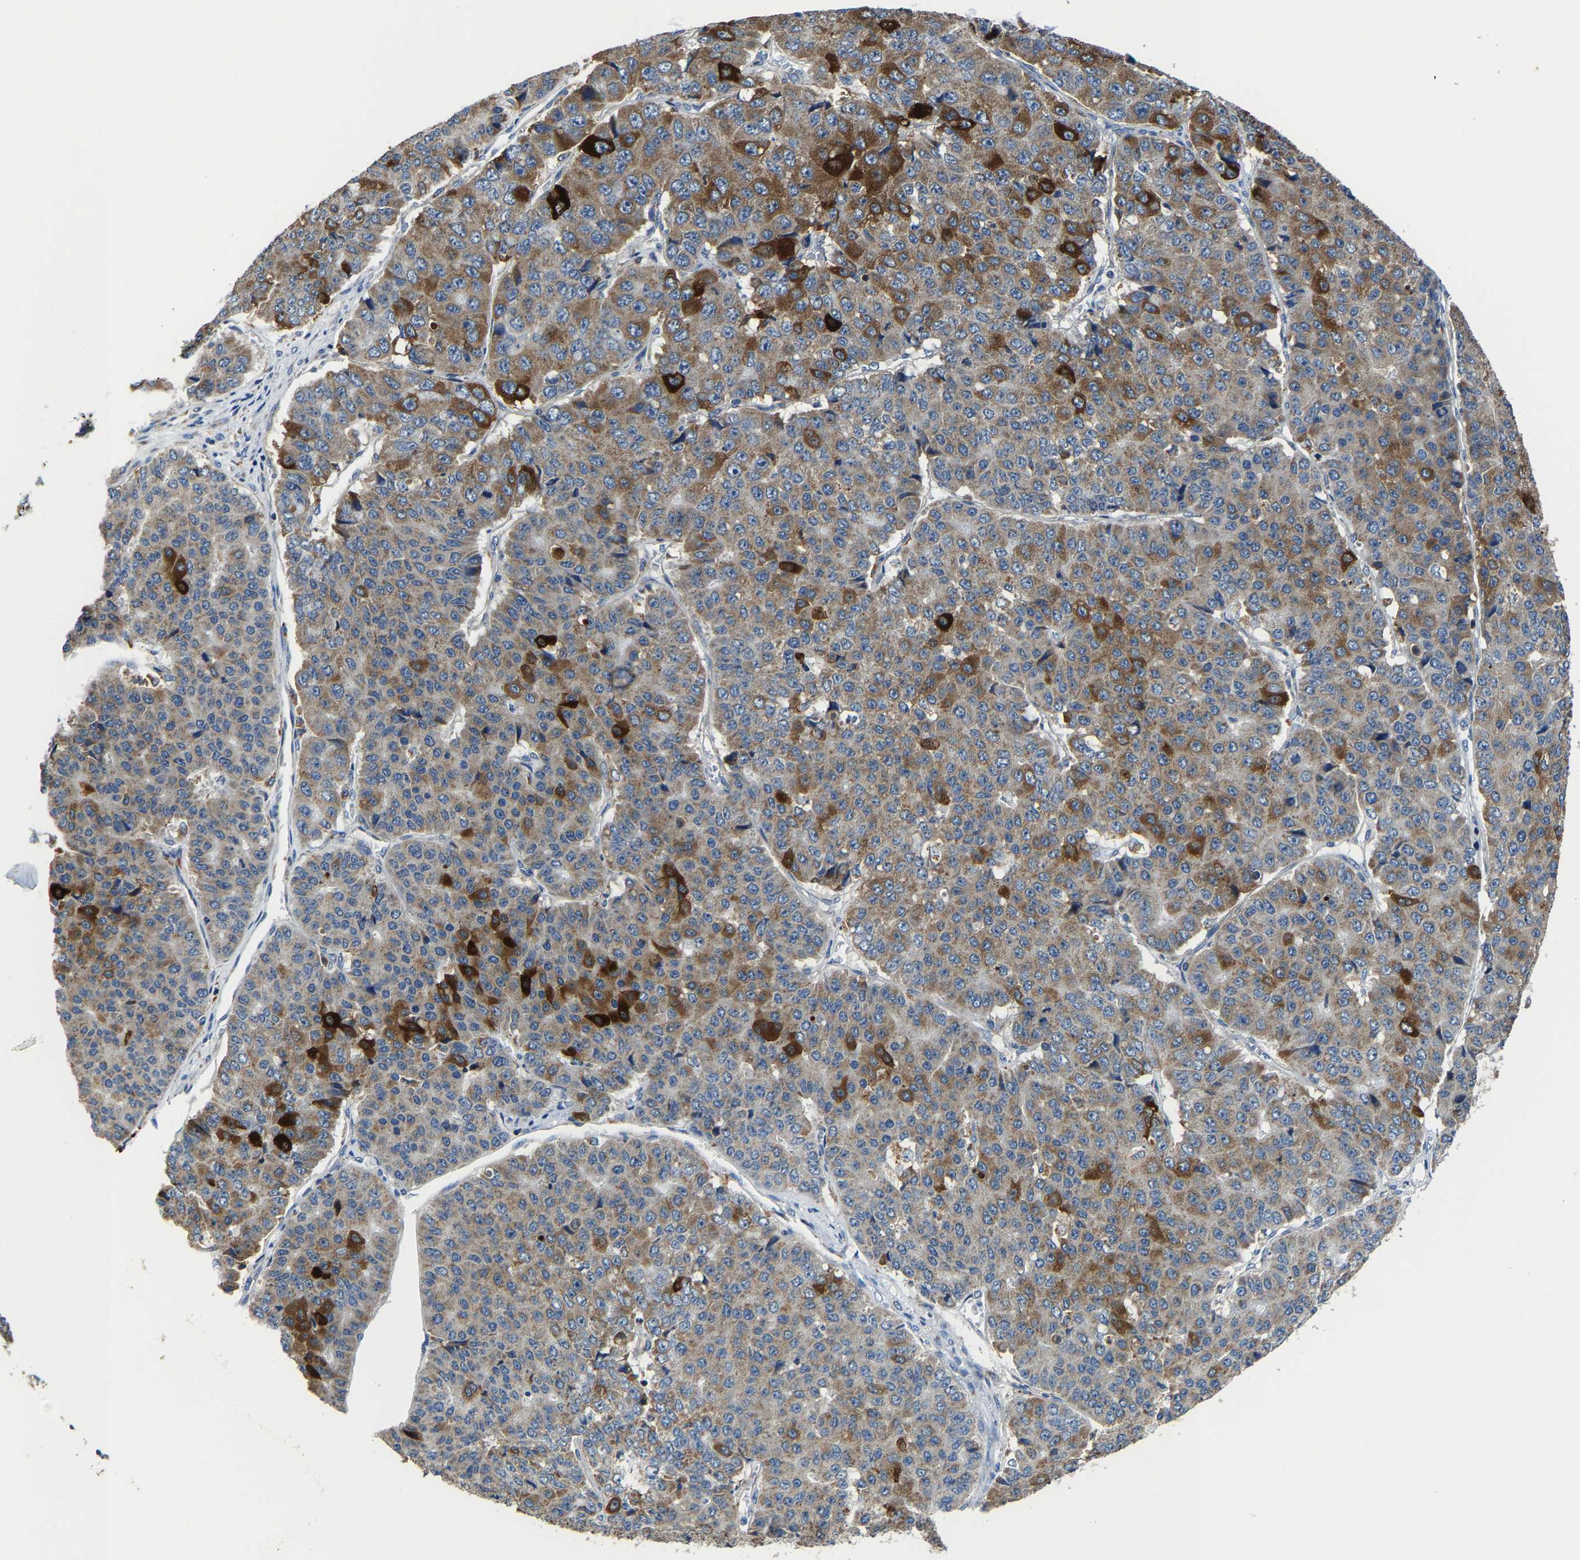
{"staining": {"intensity": "strong", "quantity": "25%-75%", "location": "cytoplasmic/membranous"}, "tissue": "pancreatic cancer", "cell_type": "Tumor cells", "image_type": "cancer", "snomed": [{"axis": "morphology", "description": "Adenocarcinoma, NOS"}, {"axis": "topography", "description": "Pancreas"}], "caption": "DAB immunohistochemical staining of human pancreatic adenocarcinoma displays strong cytoplasmic/membranous protein positivity in approximately 25%-75% of tumor cells.", "gene": "AGK", "patient": {"sex": "male", "age": 50}}